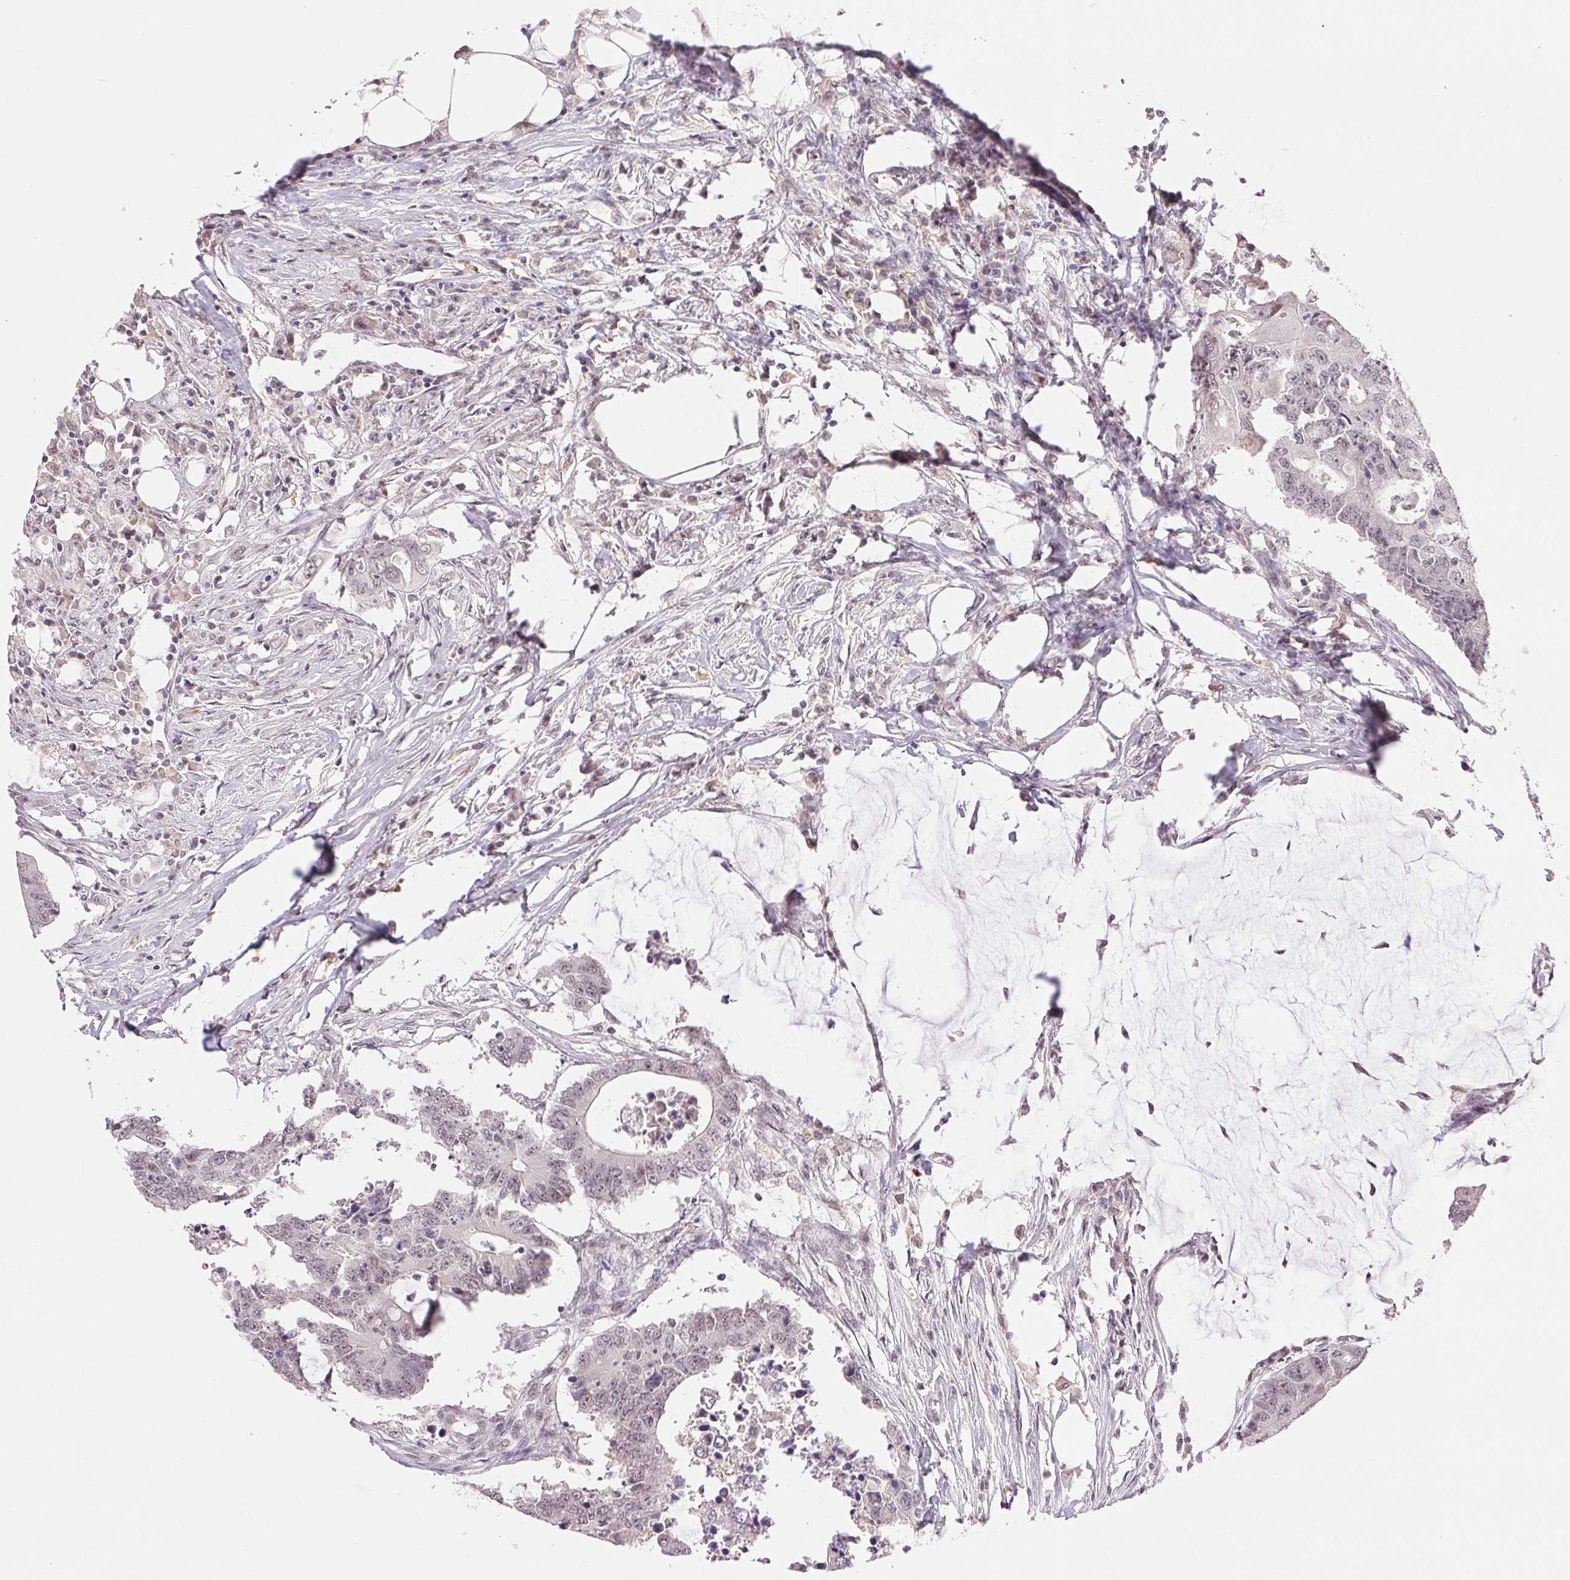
{"staining": {"intensity": "weak", "quantity": "<25%", "location": "nuclear"}, "tissue": "colorectal cancer", "cell_type": "Tumor cells", "image_type": "cancer", "snomed": [{"axis": "morphology", "description": "Adenocarcinoma, NOS"}, {"axis": "topography", "description": "Colon"}], "caption": "The histopathology image shows no significant expression in tumor cells of colorectal cancer.", "gene": "PRPF18", "patient": {"sex": "male", "age": 71}}